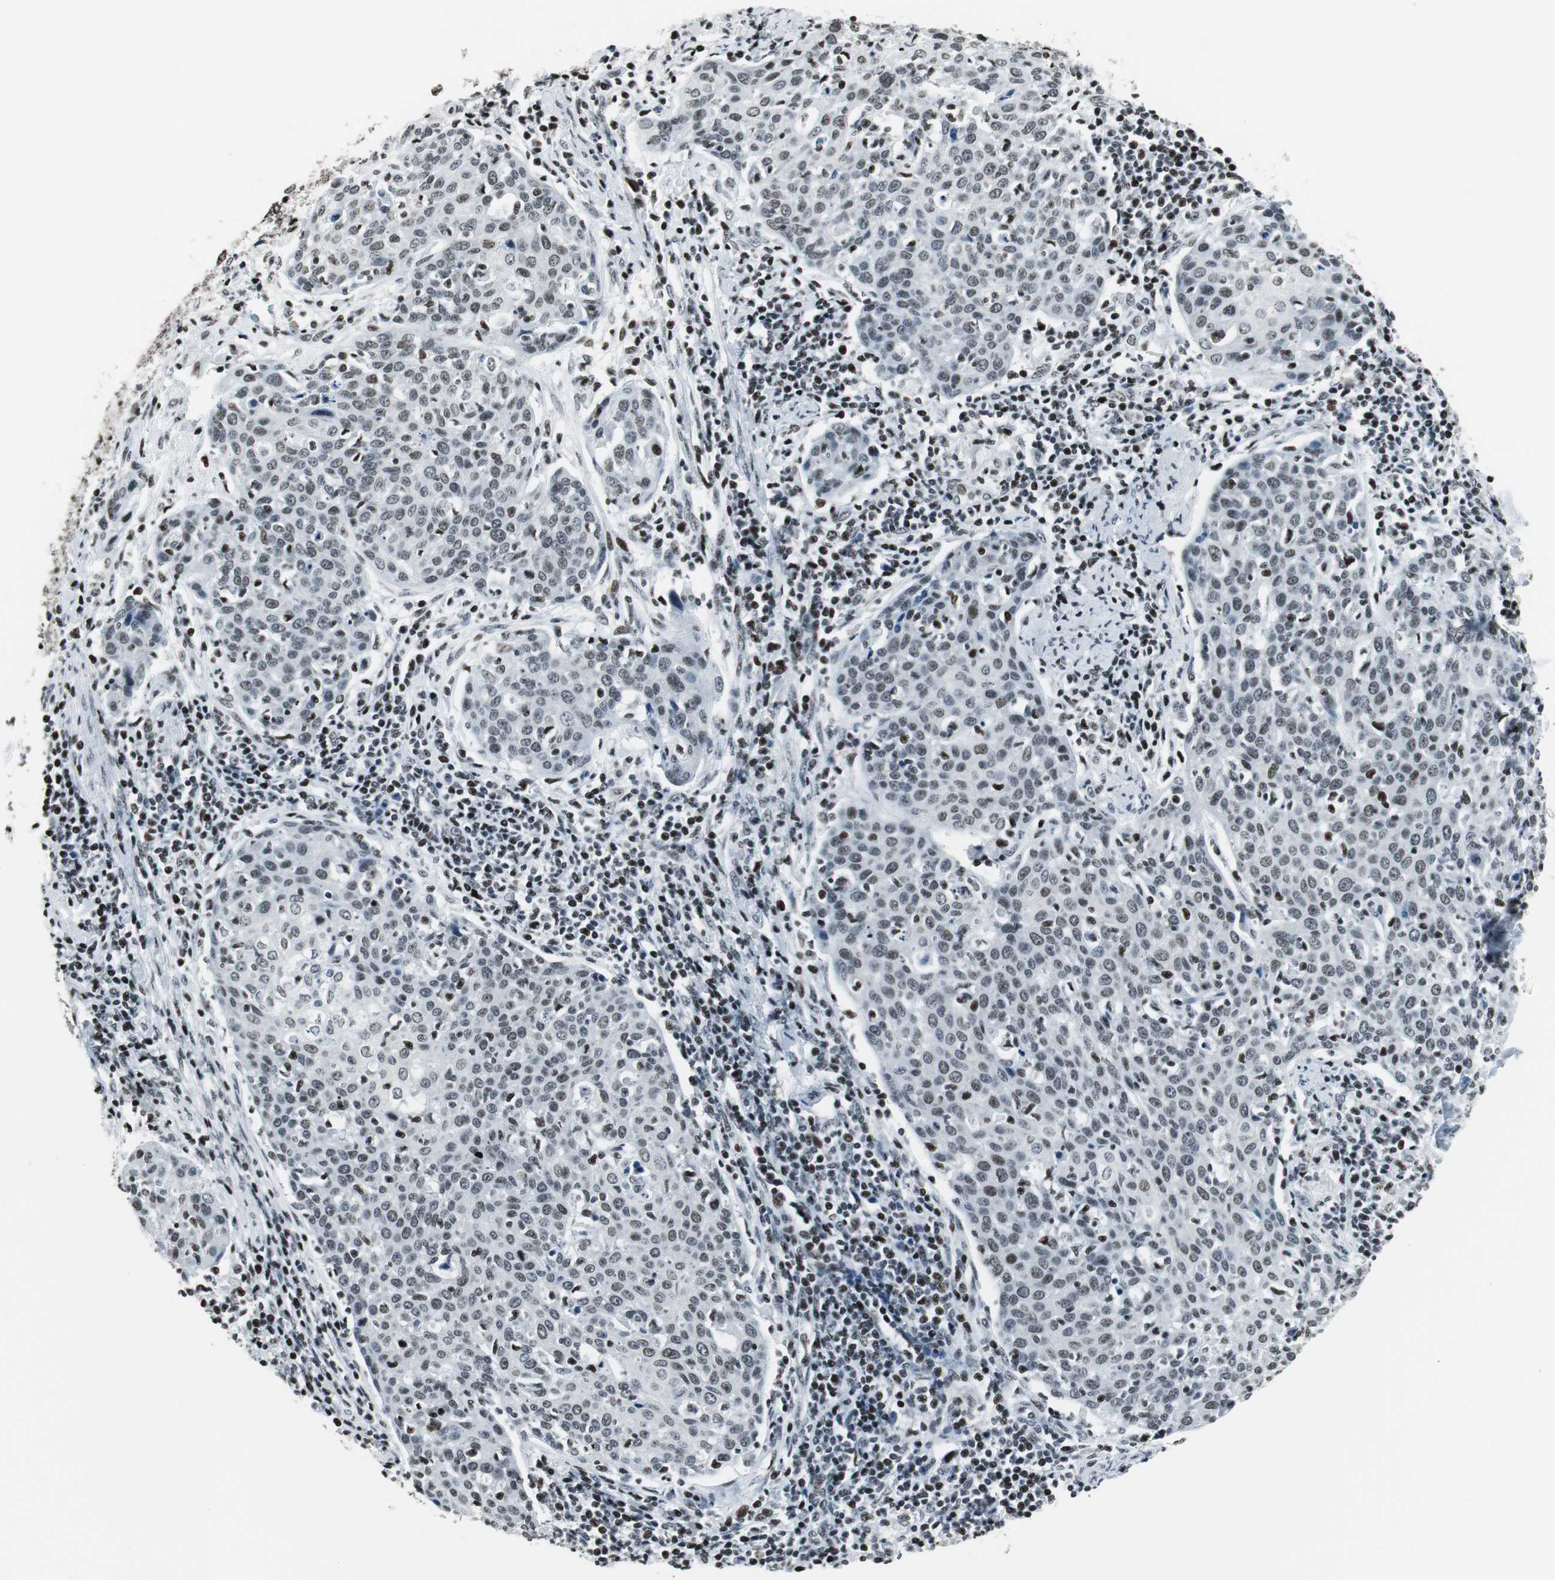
{"staining": {"intensity": "weak", "quantity": "<25%", "location": "nuclear"}, "tissue": "cervical cancer", "cell_type": "Tumor cells", "image_type": "cancer", "snomed": [{"axis": "morphology", "description": "Squamous cell carcinoma, NOS"}, {"axis": "topography", "description": "Cervix"}], "caption": "This is an IHC micrograph of squamous cell carcinoma (cervical). There is no expression in tumor cells.", "gene": "RBBP4", "patient": {"sex": "female", "age": 38}}